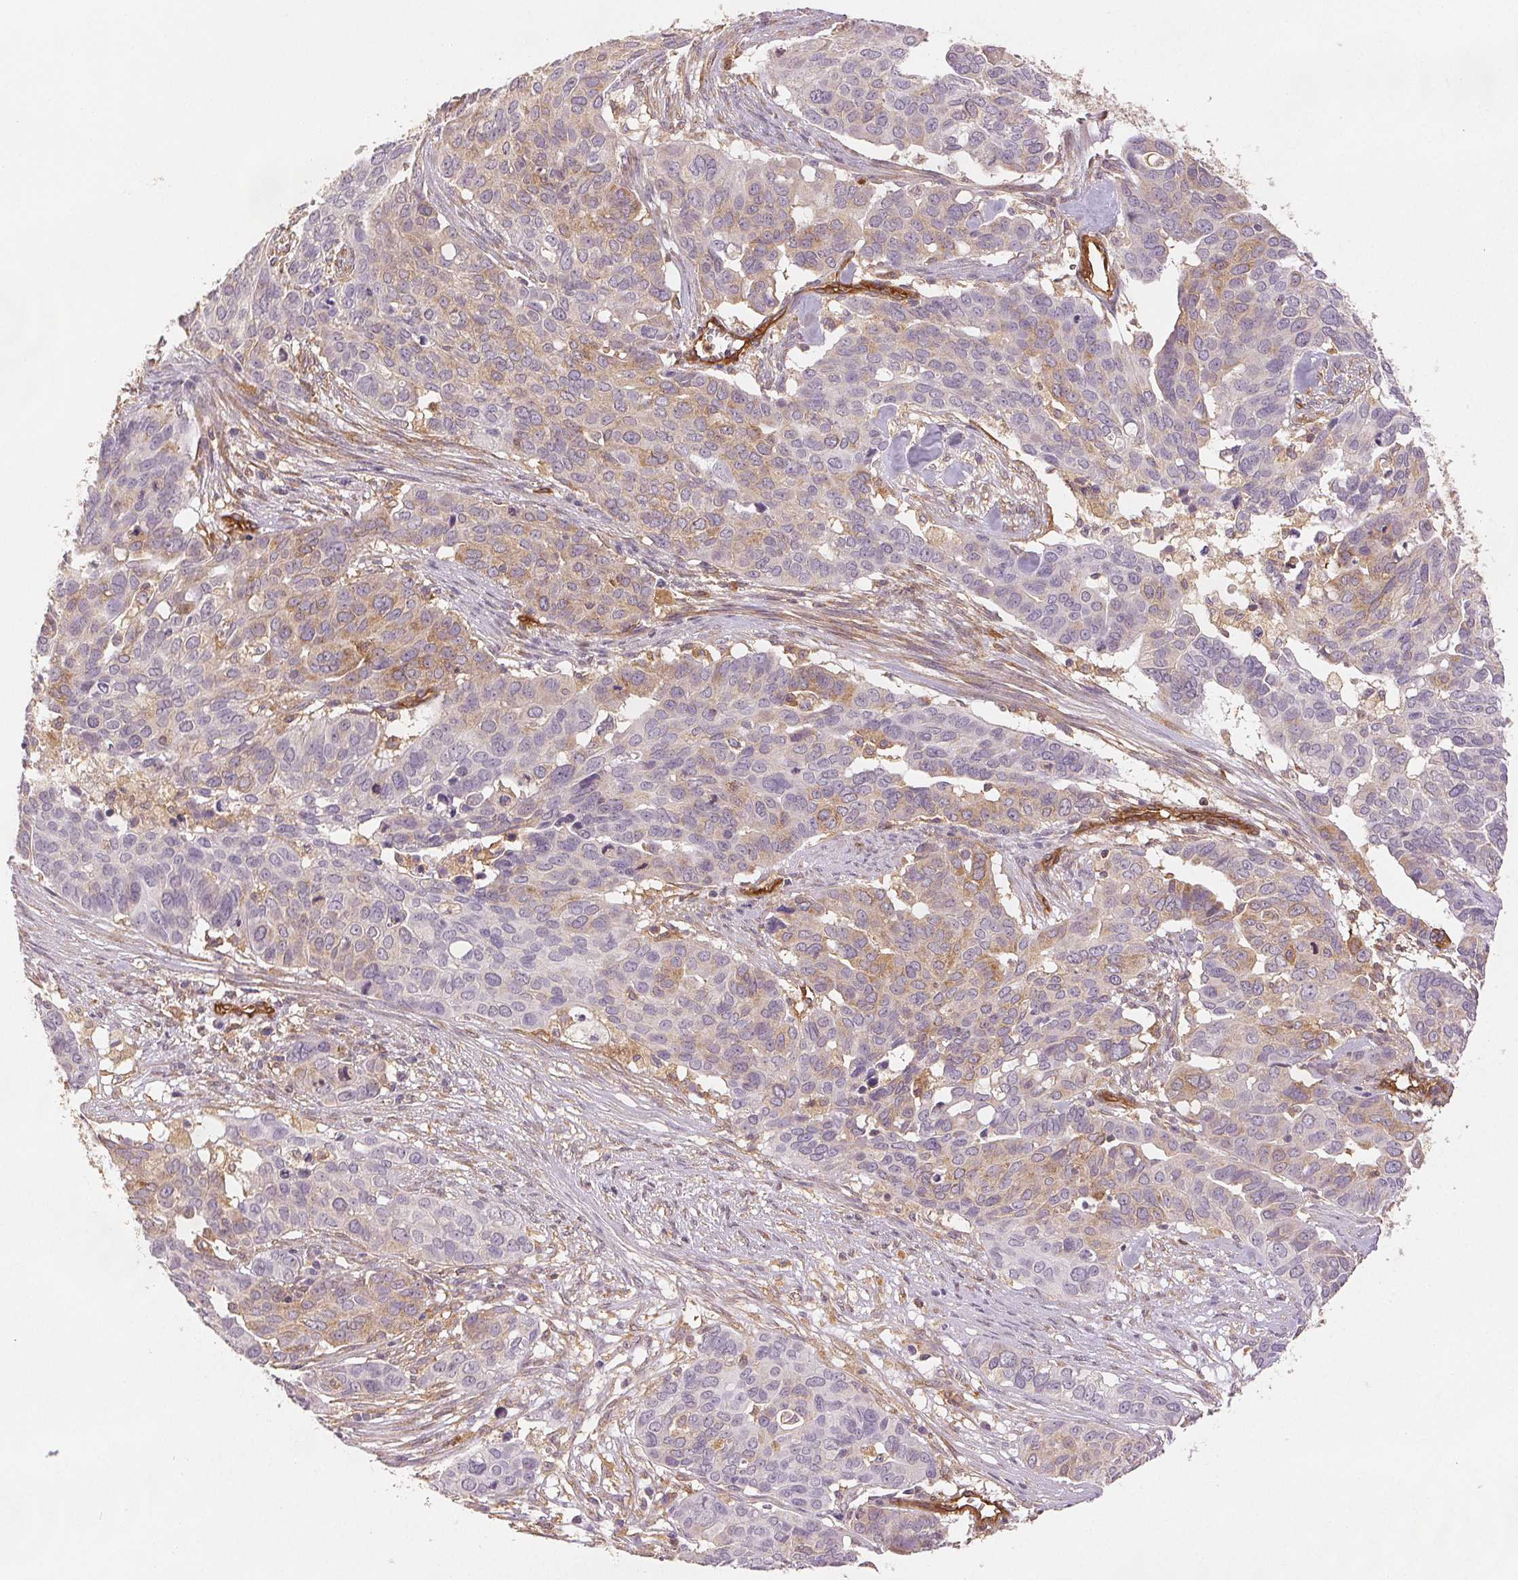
{"staining": {"intensity": "weak", "quantity": "<25%", "location": "cytoplasmic/membranous"}, "tissue": "ovarian cancer", "cell_type": "Tumor cells", "image_type": "cancer", "snomed": [{"axis": "morphology", "description": "Carcinoma, endometroid"}, {"axis": "topography", "description": "Ovary"}], "caption": "Immunohistochemical staining of human ovarian cancer (endometroid carcinoma) displays no significant positivity in tumor cells. (DAB (3,3'-diaminobenzidine) immunohistochemistry, high magnification).", "gene": "DIAPH2", "patient": {"sex": "female", "age": 78}}